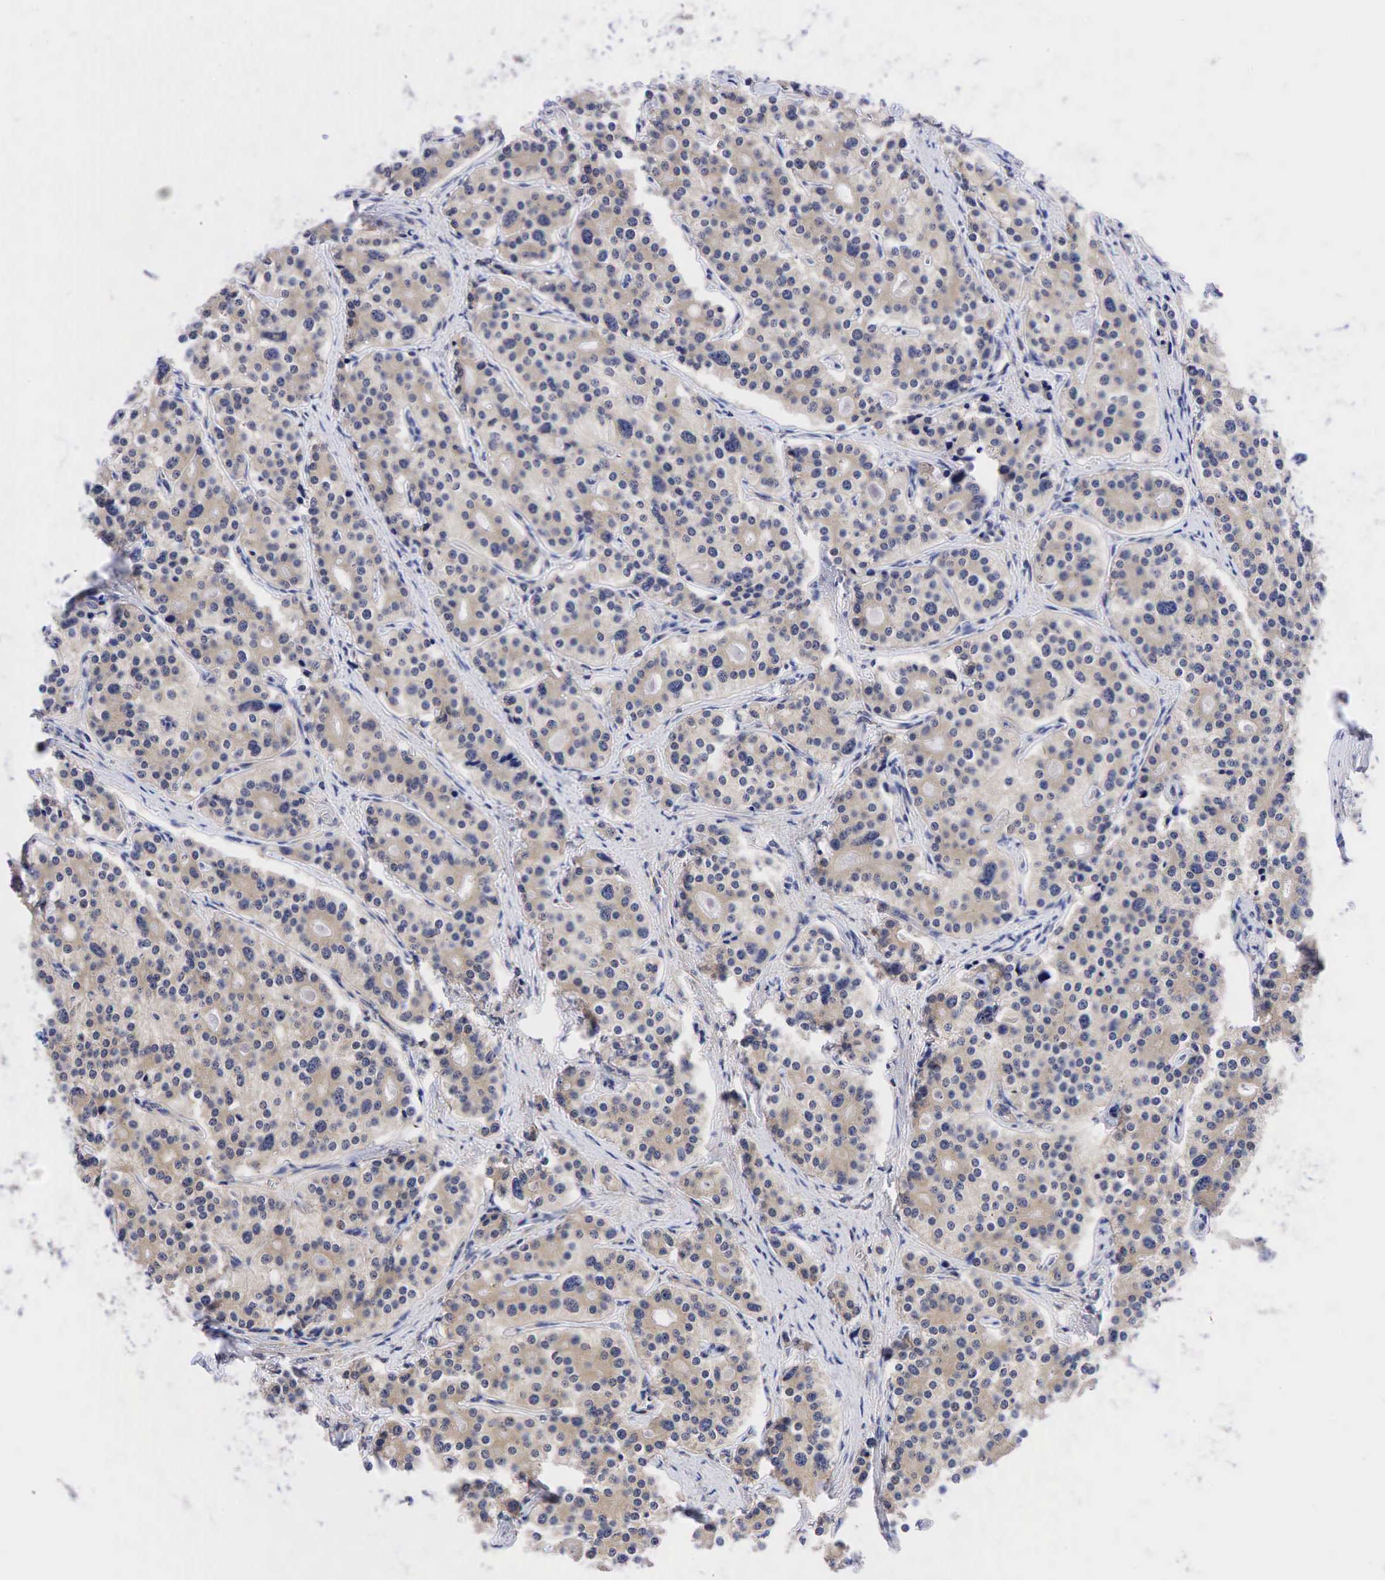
{"staining": {"intensity": "weak", "quantity": "25%-75%", "location": "cytoplasmic/membranous"}, "tissue": "carcinoid", "cell_type": "Tumor cells", "image_type": "cancer", "snomed": [{"axis": "morphology", "description": "Carcinoid, malignant, NOS"}, {"axis": "topography", "description": "Small intestine"}], "caption": "IHC (DAB (3,3'-diaminobenzidine)) staining of human carcinoid displays weak cytoplasmic/membranous protein staining in about 25%-75% of tumor cells.", "gene": "CCND1", "patient": {"sex": "male", "age": 63}}